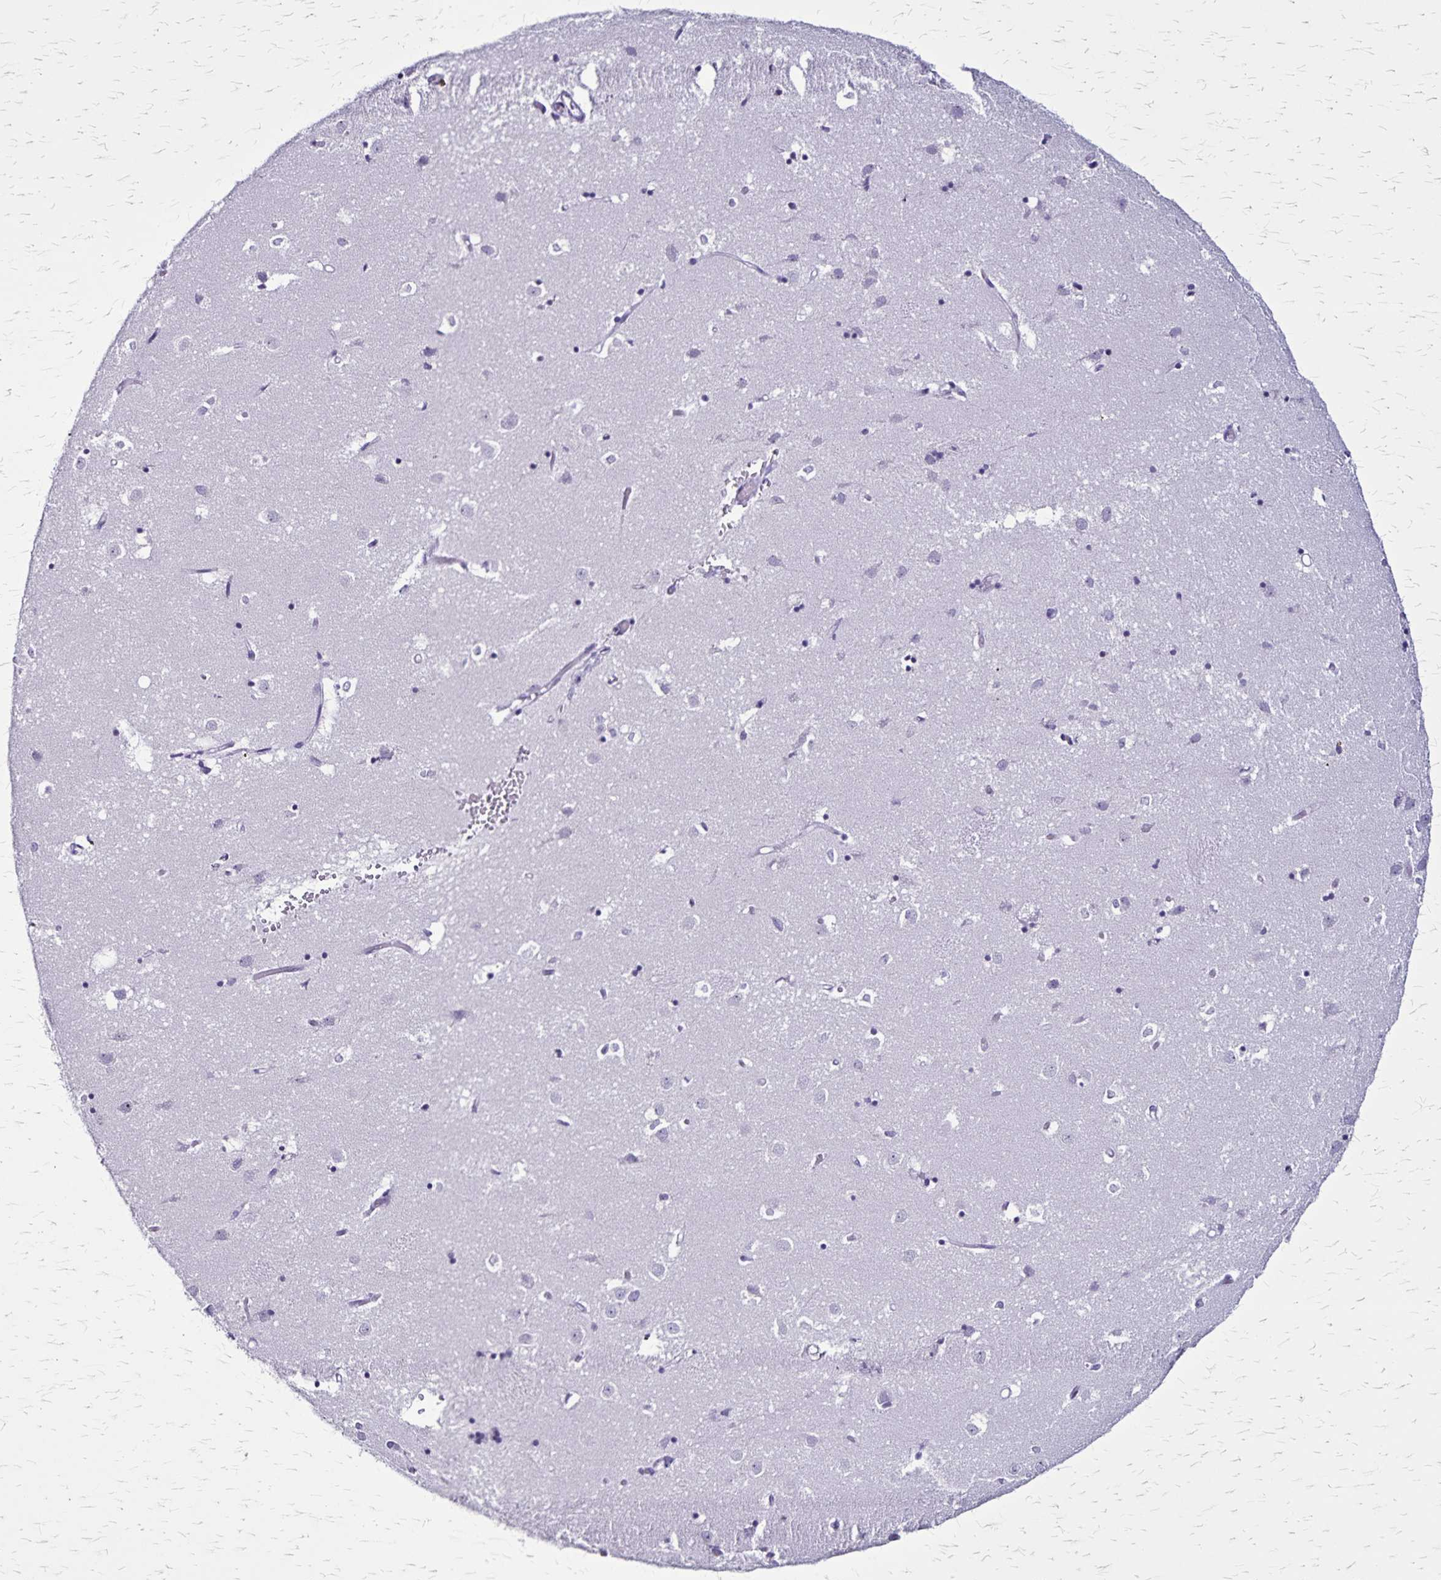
{"staining": {"intensity": "negative", "quantity": "none", "location": "none"}, "tissue": "caudate", "cell_type": "Glial cells", "image_type": "normal", "snomed": [{"axis": "morphology", "description": "Normal tissue, NOS"}, {"axis": "topography", "description": "Lateral ventricle wall"}], "caption": "Immunohistochemical staining of benign caudate displays no significant positivity in glial cells.", "gene": "KRT2", "patient": {"sex": "male", "age": 54}}